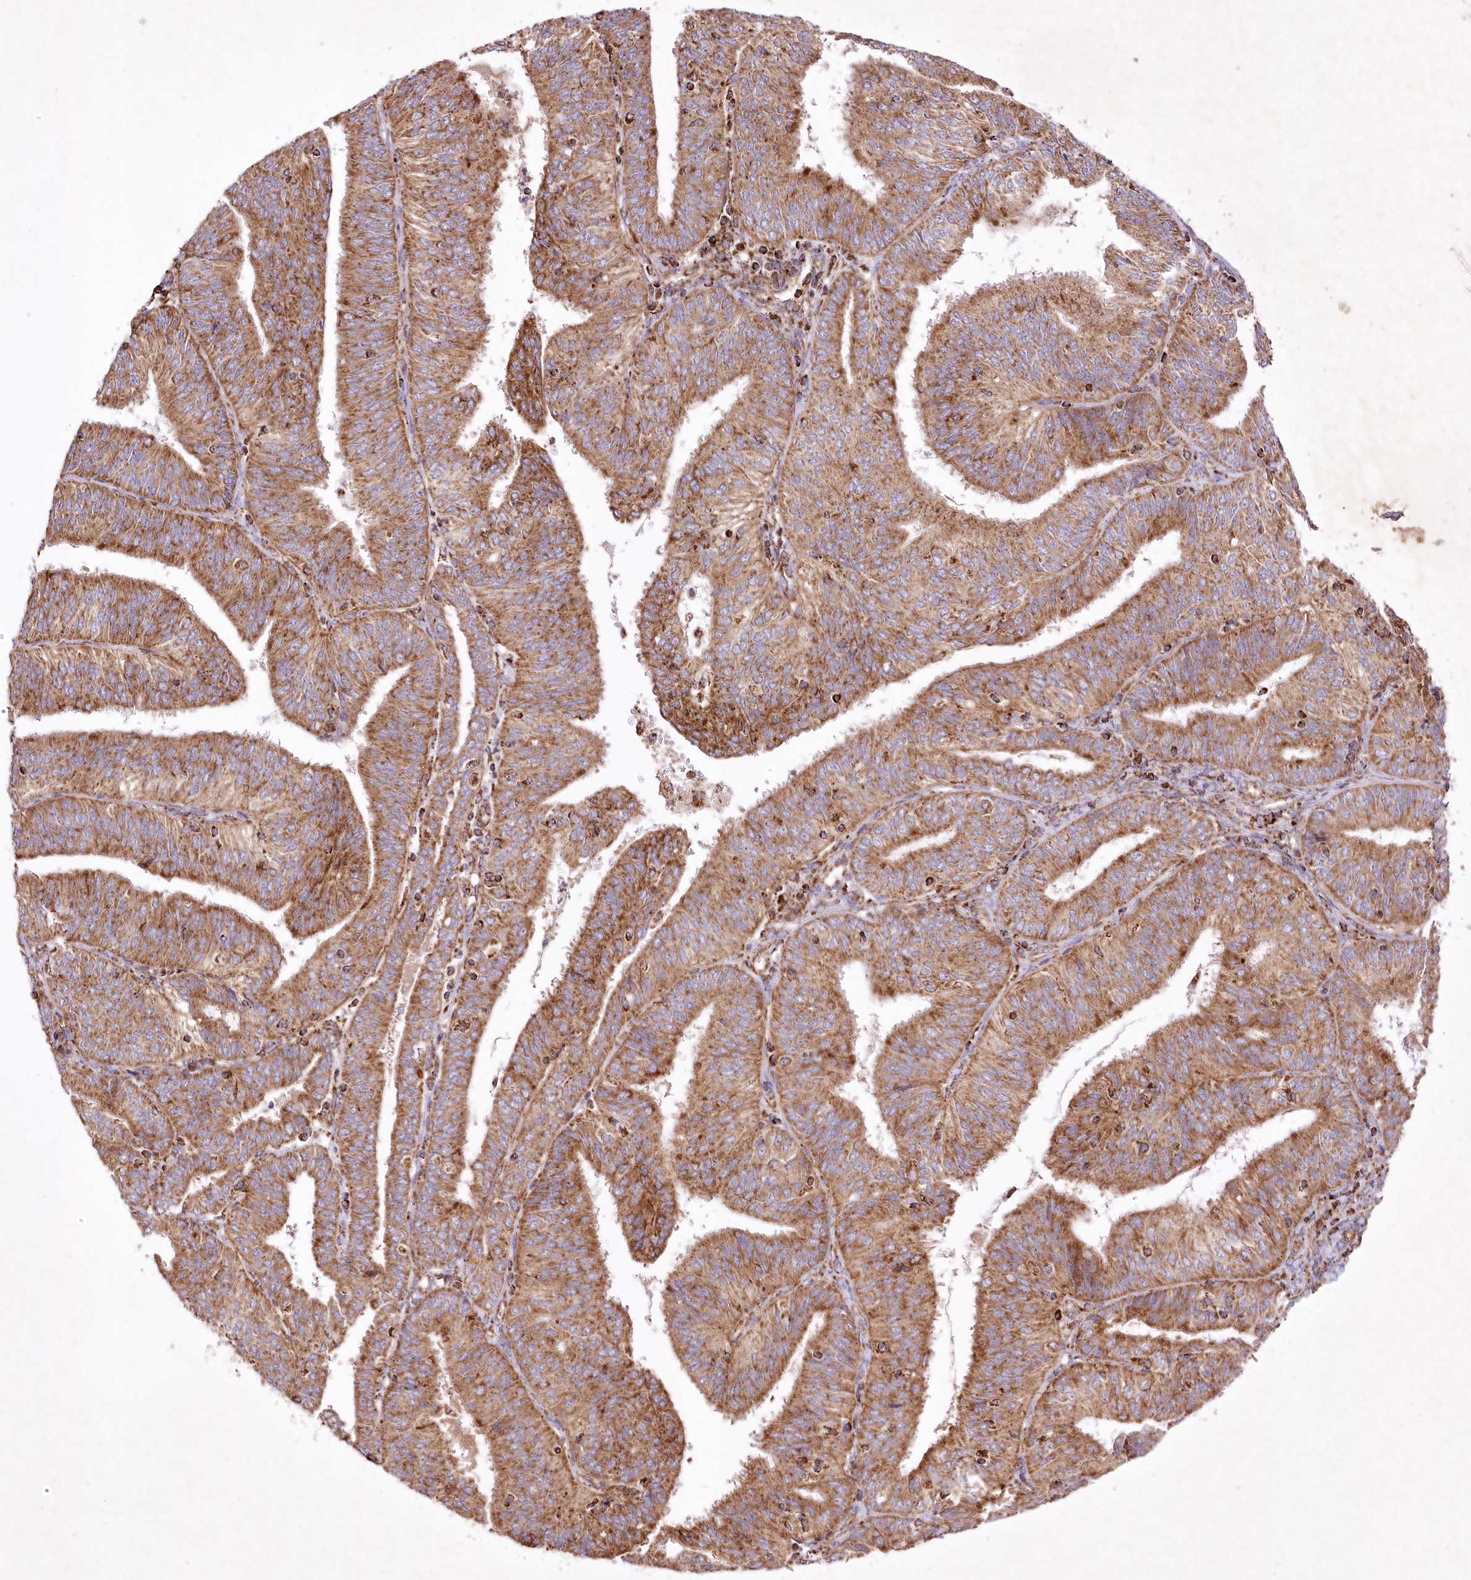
{"staining": {"intensity": "moderate", "quantity": ">75%", "location": "cytoplasmic/membranous"}, "tissue": "endometrial cancer", "cell_type": "Tumor cells", "image_type": "cancer", "snomed": [{"axis": "morphology", "description": "Adenocarcinoma, NOS"}, {"axis": "topography", "description": "Endometrium"}], "caption": "A micrograph of endometrial adenocarcinoma stained for a protein exhibits moderate cytoplasmic/membranous brown staining in tumor cells.", "gene": "ASNSD1", "patient": {"sex": "female", "age": 58}}